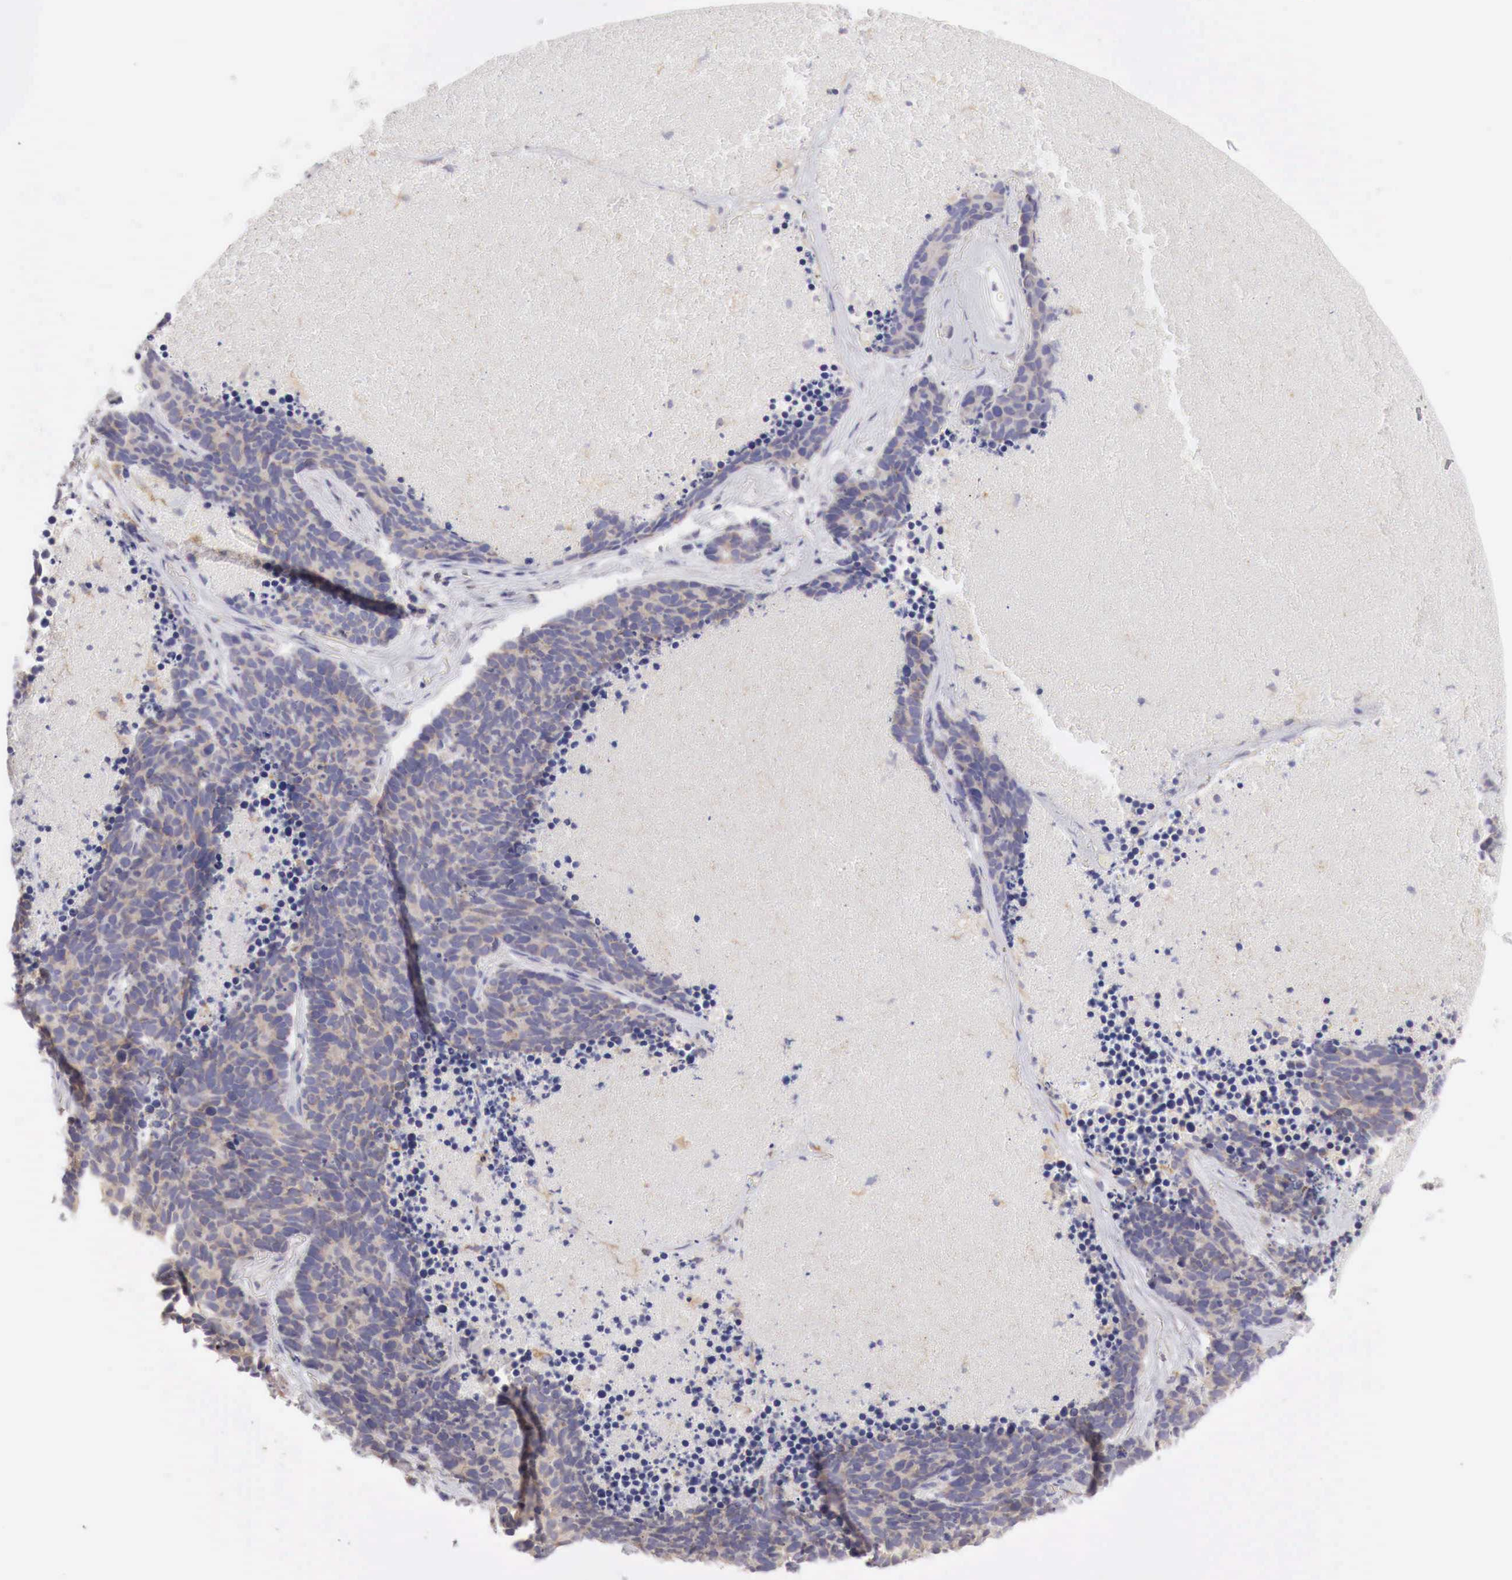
{"staining": {"intensity": "weak", "quantity": "25%-75%", "location": "cytoplasmic/membranous"}, "tissue": "lung cancer", "cell_type": "Tumor cells", "image_type": "cancer", "snomed": [{"axis": "morphology", "description": "Neoplasm, malignant, NOS"}, {"axis": "topography", "description": "Lung"}], "caption": "IHC histopathology image of lung cancer stained for a protein (brown), which exhibits low levels of weak cytoplasmic/membranous expression in approximately 25%-75% of tumor cells.", "gene": "NSDHL", "patient": {"sex": "female", "age": 75}}